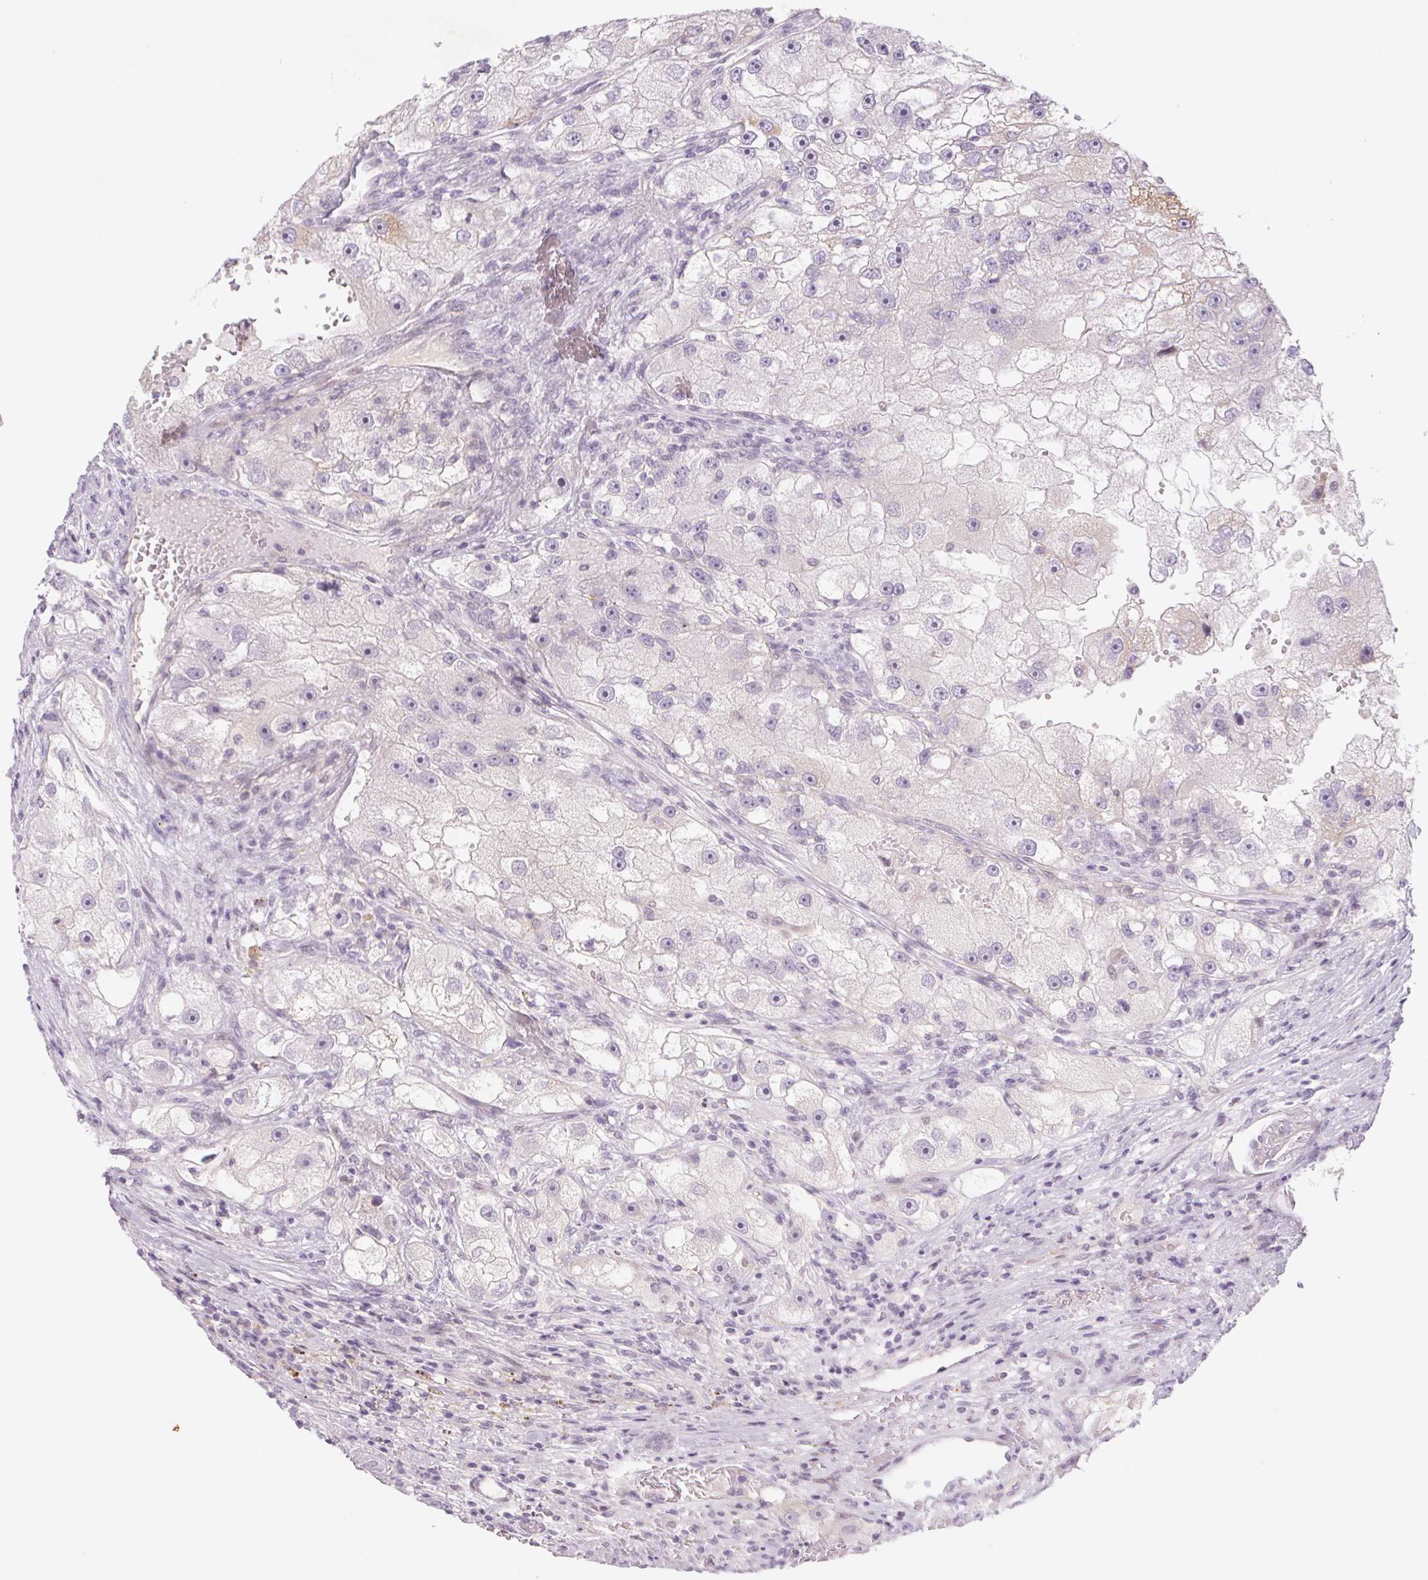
{"staining": {"intensity": "negative", "quantity": "none", "location": "none"}, "tissue": "renal cancer", "cell_type": "Tumor cells", "image_type": "cancer", "snomed": [{"axis": "morphology", "description": "Adenocarcinoma, NOS"}, {"axis": "topography", "description": "Kidney"}], "caption": "The immunohistochemistry (IHC) micrograph has no significant expression in tumor cells of renal adenocarcinoma tissue. Brightfield microscopy of IHC stained with DAB (brown) and hematoxylin (blue), captured at high magnification.", "gene": "KRT1", "patient": {"sex": "male", "age": 63}}